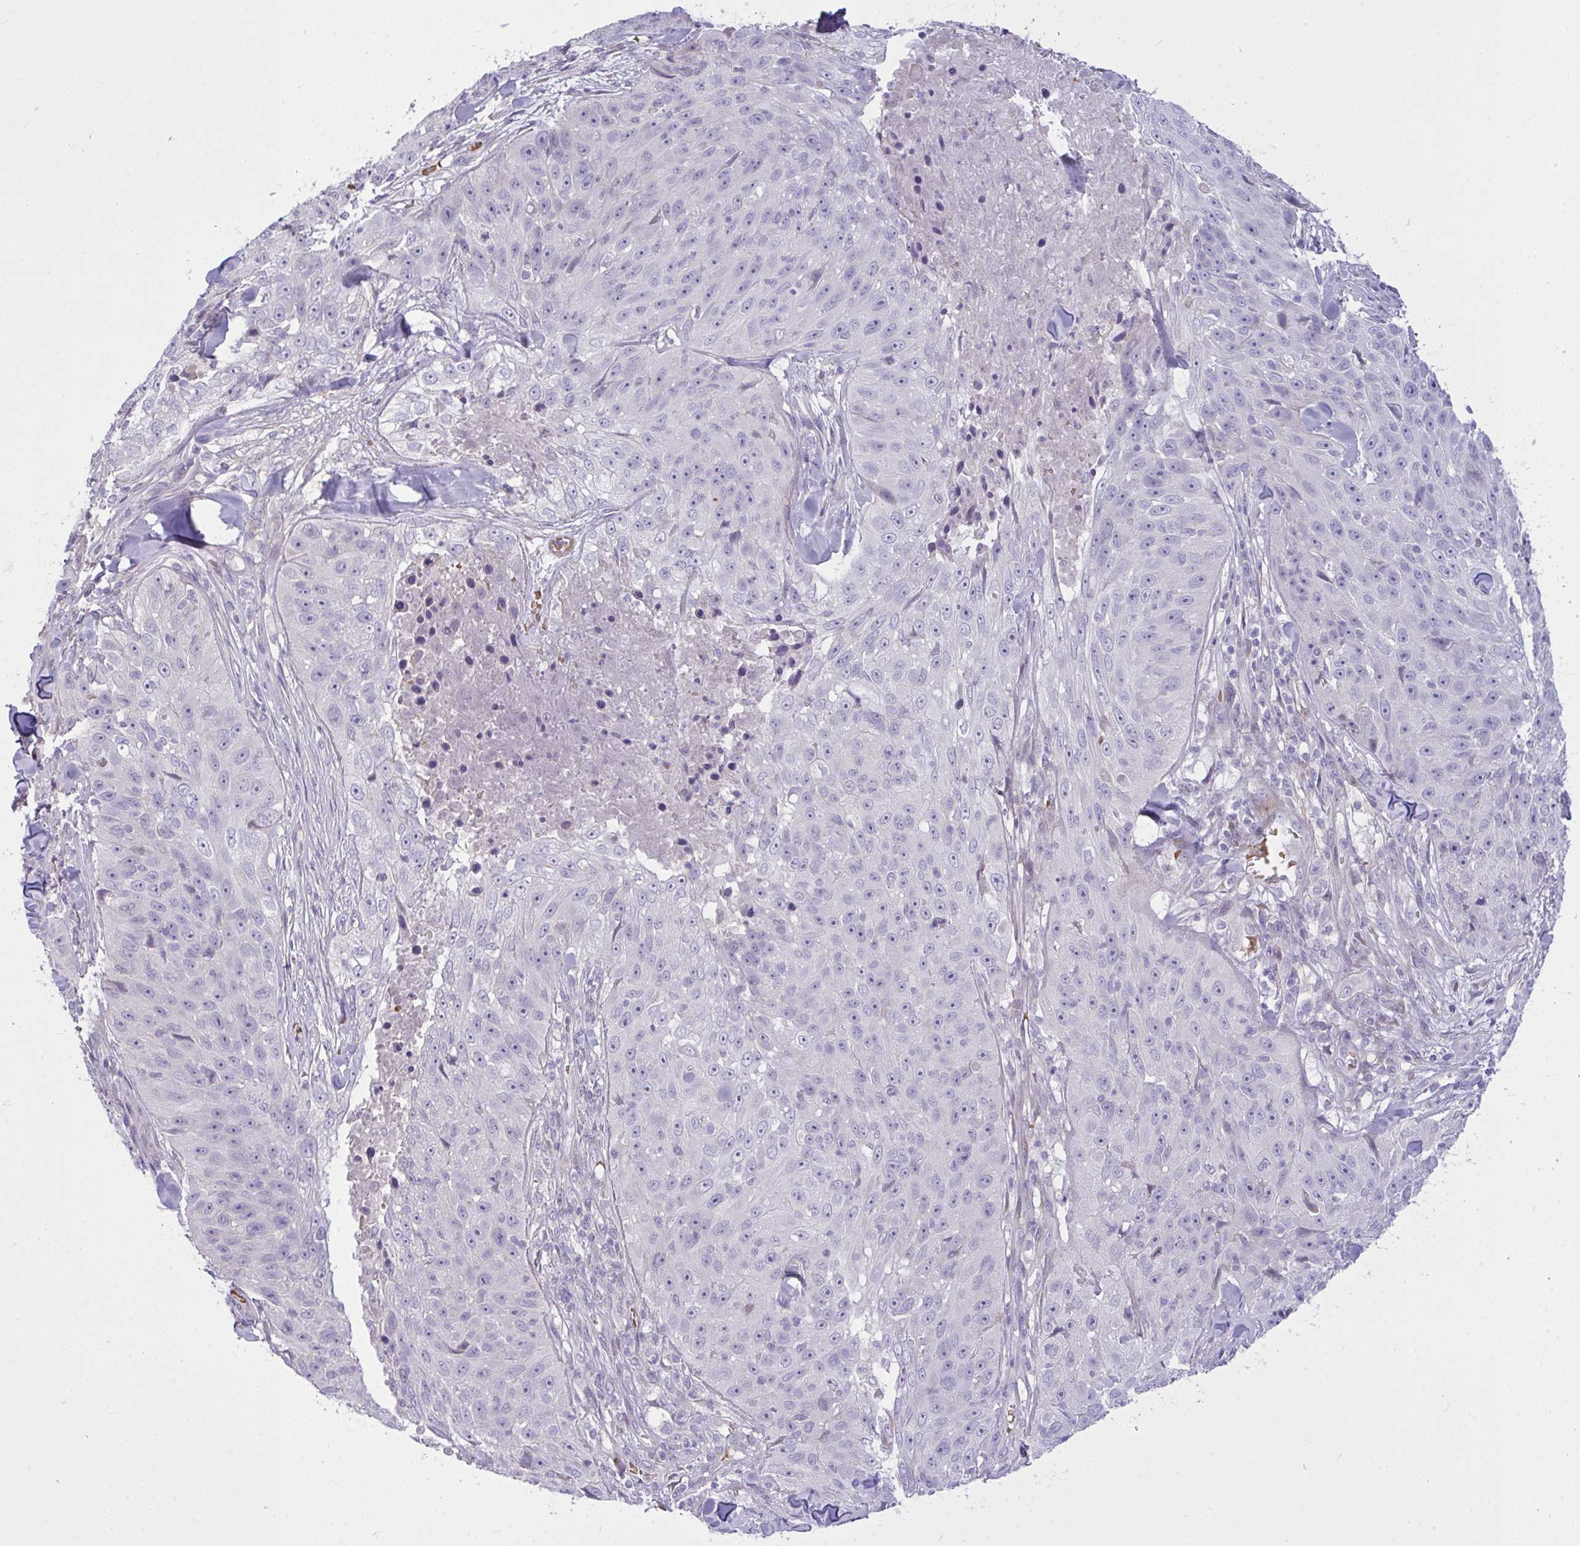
{"staining": {"intensity": "negative", "quantity": "none", "location": "none"}, "tissue": "skin cancer", "cell_type": "Tumor cells", "image_type": "cancer", "snomed": [{"axis": "morphology", "description": "Squamous cell carcinoma, NOS"}, {"axis": "topography", "description": "Skin"}], "caption": "Tumor cells show no significant protein expression in skin squamous cell carcinoma. The staining is performed using DAB brown chromogen with nuclei counter-stained in using hematoxylin.", "gene": "MOCS1", "patient": {"sex": "female", "age": 87}}